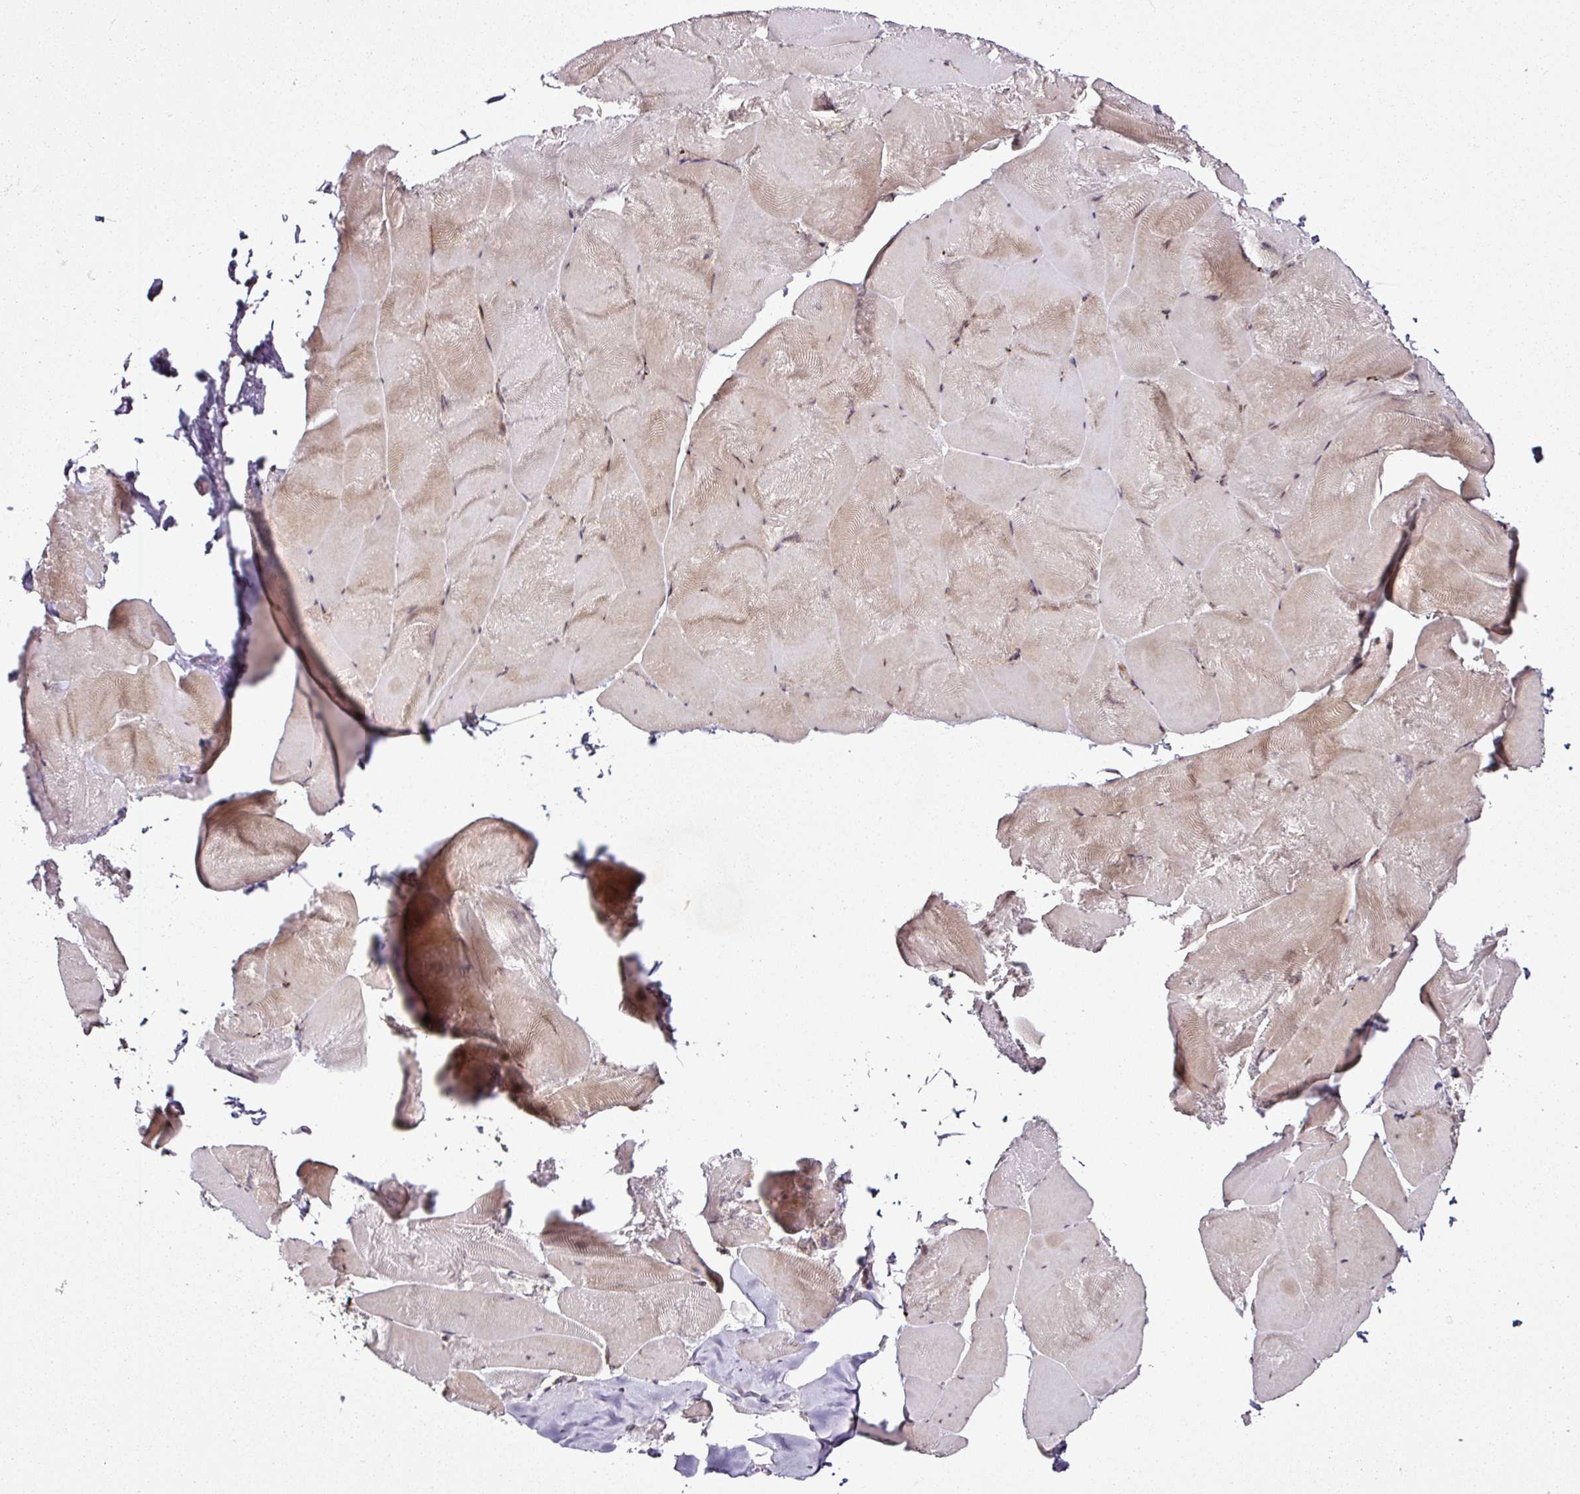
{"staining": {"intensity": "weak", "quantity": ">75%", "location": "nuclear"}, "tissue": "skeletal muscle", "cell_type": "Myocytes", "image_type": "normal", "snomed": [{"axis": "morphology", "description": "Normal tissue, NOS"}, {"axis": "topography", "description": "Skeletal muscle"}], "caption": "Immunohistochemical staining of normal human skeletal muscle exhibits weak nuclear protein positivity in approximately >75% of myocytes. The staining was performed using DAB to visualize the protein expression in brown, while the nuclei were stained in blue with hematoxylin (Magnification: 20x).", "gene": "COPRS", "patient": {"sex": "female", "age": 64}}